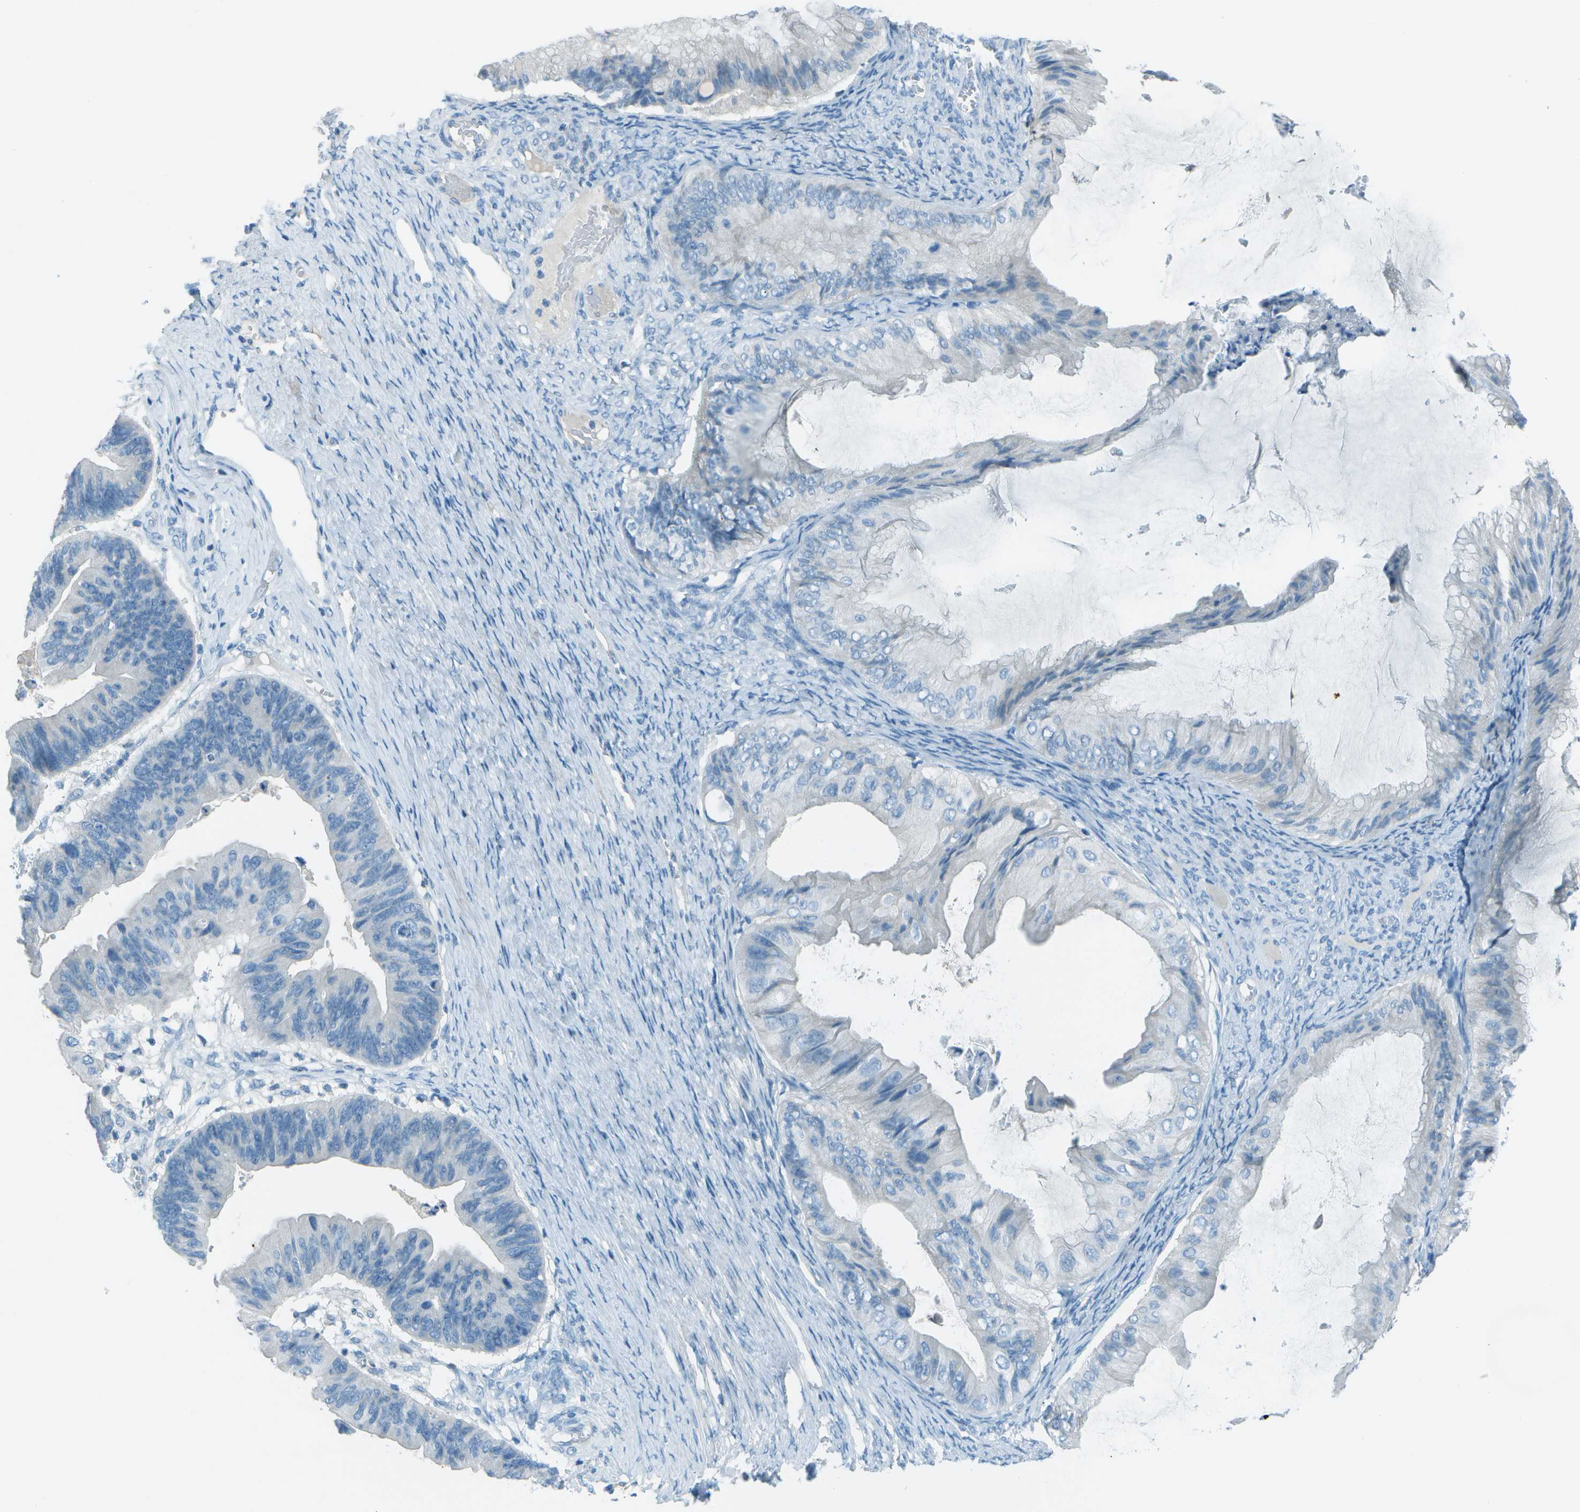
{"staining": {"intensity": "negative", "quantity": "none", "location": "none"}, "tissue": "ovarian cancer", "cell_type": "Tumor cells", "image_type": "cancer", "snomed": [{"axis": "morphology", "description": "Cystadenocarcinoma, mucinous, NOS"}, {"axis": "topography", "description": "Ovary"}], "caption": "Photomicrograph shows no protein expression in tumor cells of ovarian cancer (mucinous cystadenocarcinoma) tissue. (IHC, brightfield microscopy, high magnification).", "gene": "FGF1", "patient": {"sex": "female", "age": 61}}